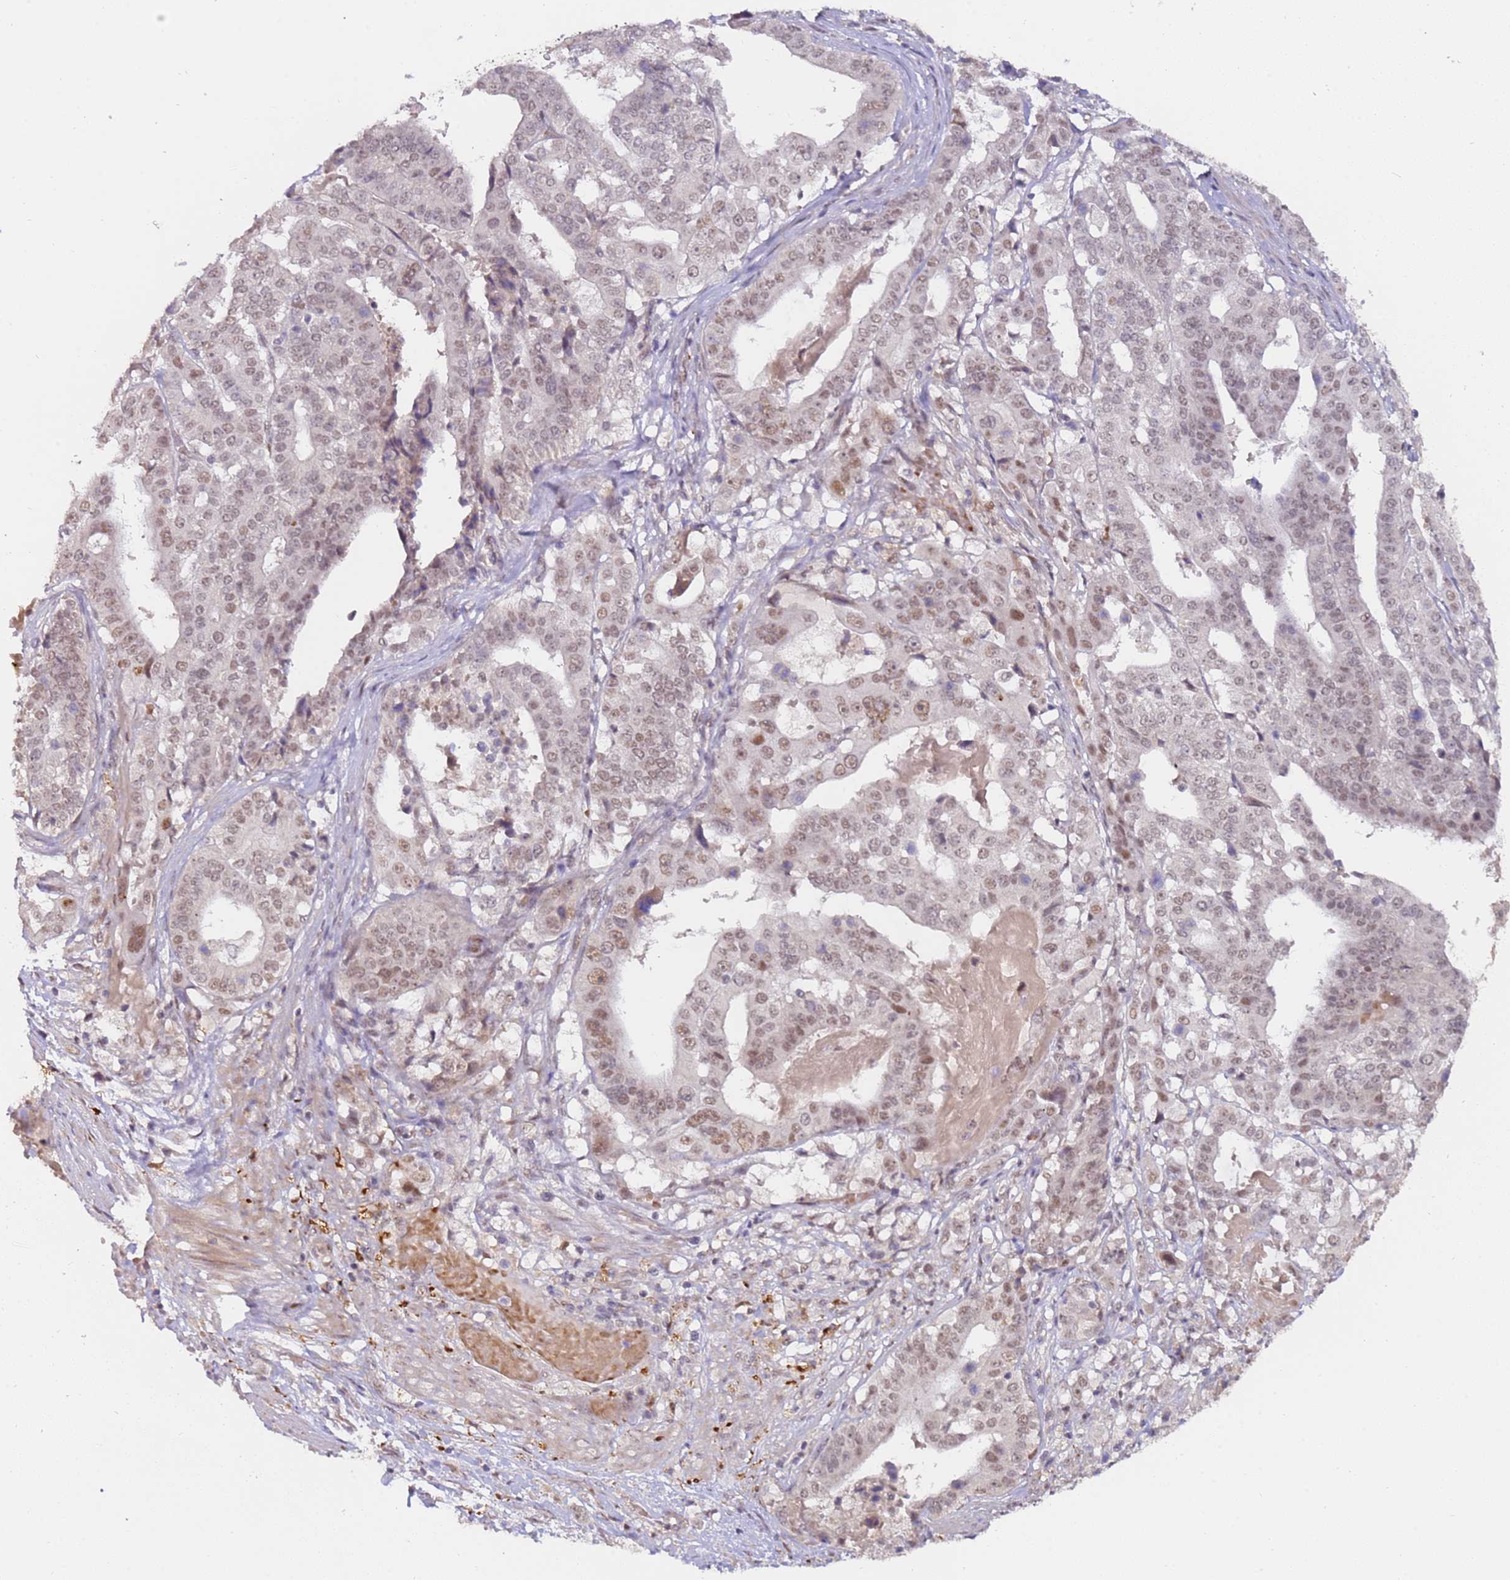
{"staining": {"intensity": "weak", "quantity": "25%-75%", "location": "nuclear"}, "tissue": "stomach cancer", "cell_type": "Tumor cells", "image_type": "cancer", "snomed": [{"axis": "morphology", "description": "Adenocarcinoma, NOS"}, {"axis": "topography", "description": "Stomach"}], "caption": "Stomach adenocarcinoma stained for a protein (brown) reveals weak nuclear positive staining in approximately 25%-75% of tumor cells.", "gene": "LGALSL", "patient": {"sex": "male", "age": 48}}